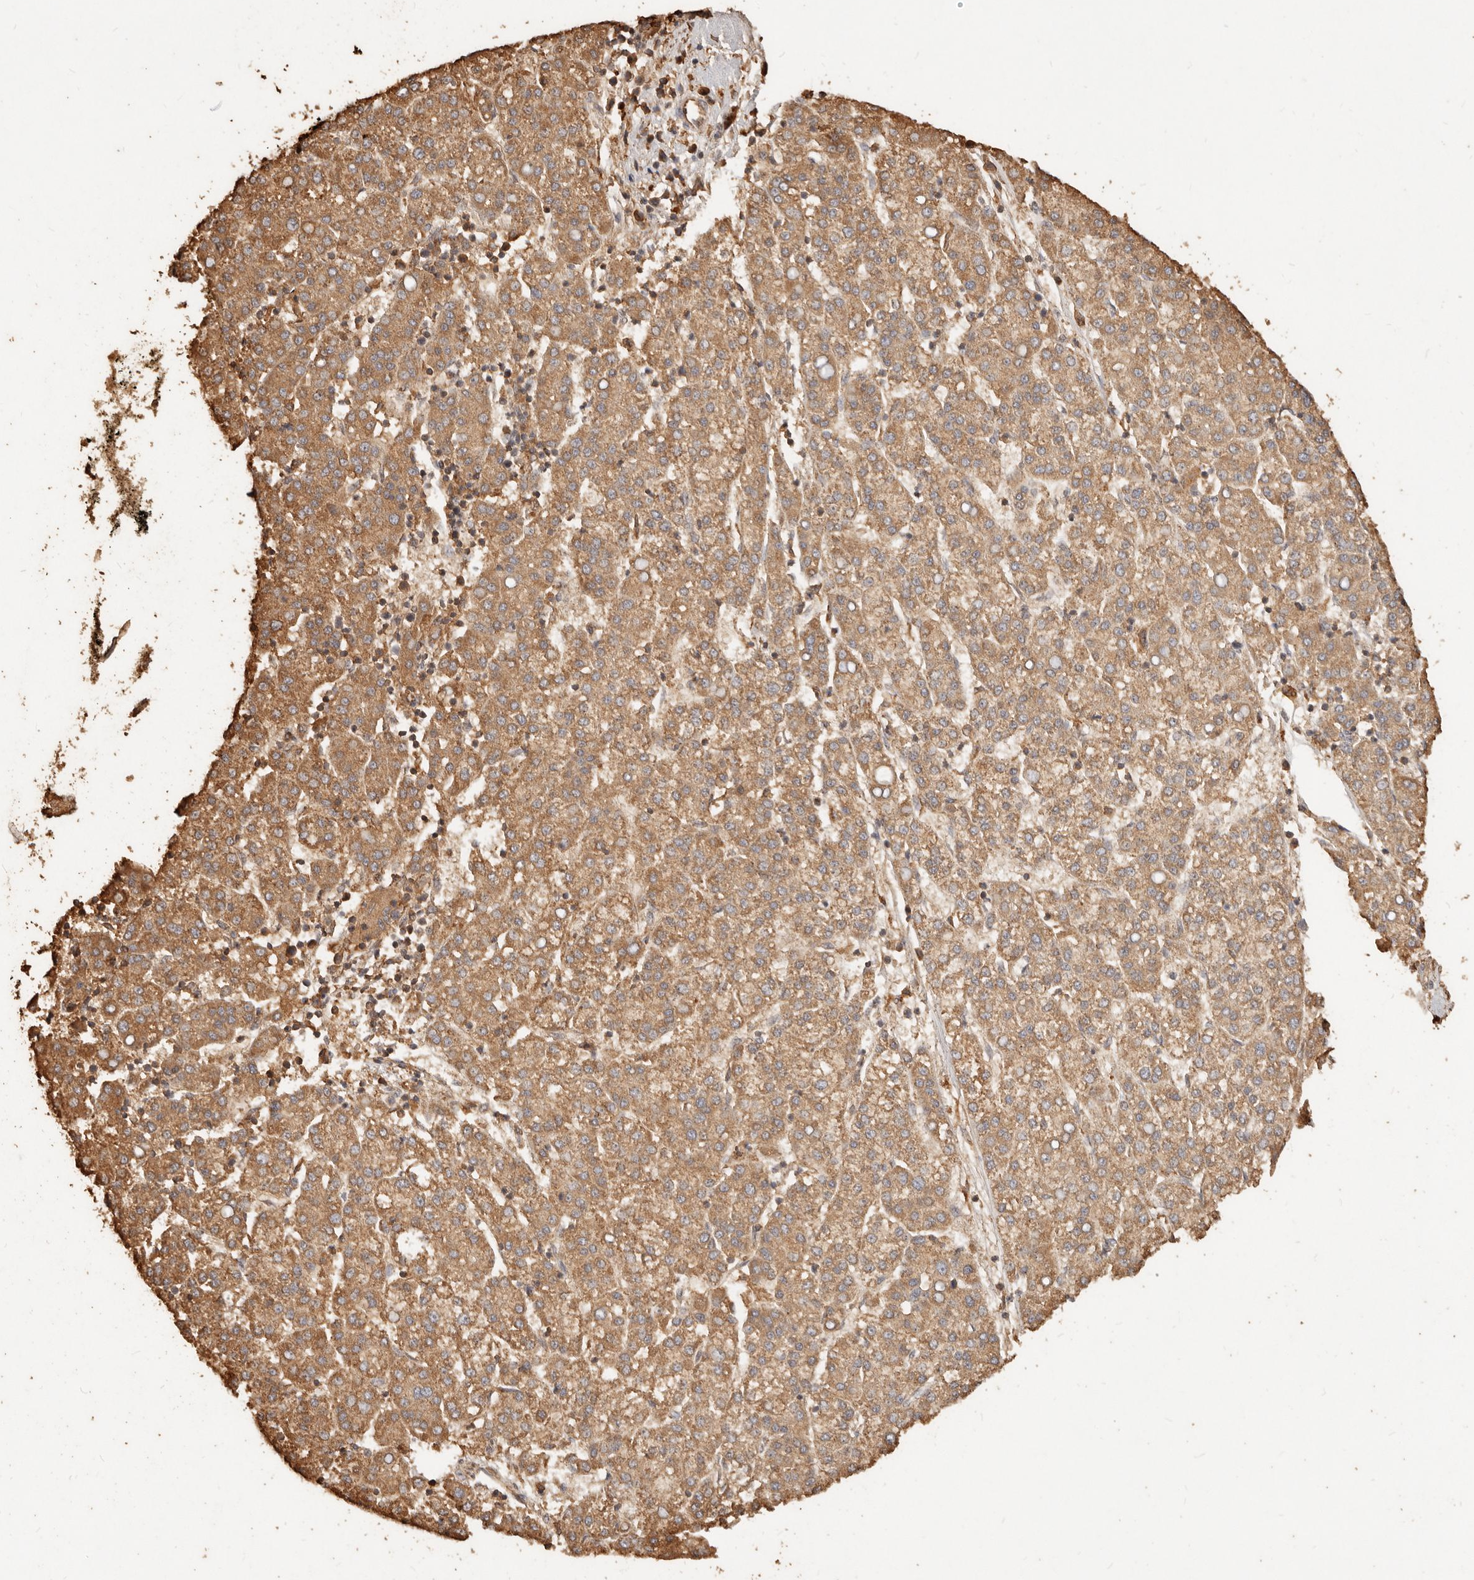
{"staining": {"intensity": "moderate", "quantity": ">75%", "location": "cytoplasmic/membranous"}, "tissue": "liver cancer", "cell_type": "Tumor cells", "image_type": "cancer", "snomed": [{"axis": "morphology", "description": "Carcinoma, Hepatocellular, NOS"}, {"axis": "topography", "description": "Liver"}], "caption": "Immunohistochemistry (IHC) staining of liver hepatocellular carcinoma, which exhibits medium levels of moderate cytoplasmic/membranous positivity in about >75% of tumor cells indicating moderate cytoplasmic/membranous protein positivity. The staining was performed using DAB (brown) for protein detection and nuclei were counterstained in hematoxylin (blue).", "gene": "FAM180B", "patient": {"sex": "female", "age": 58}}